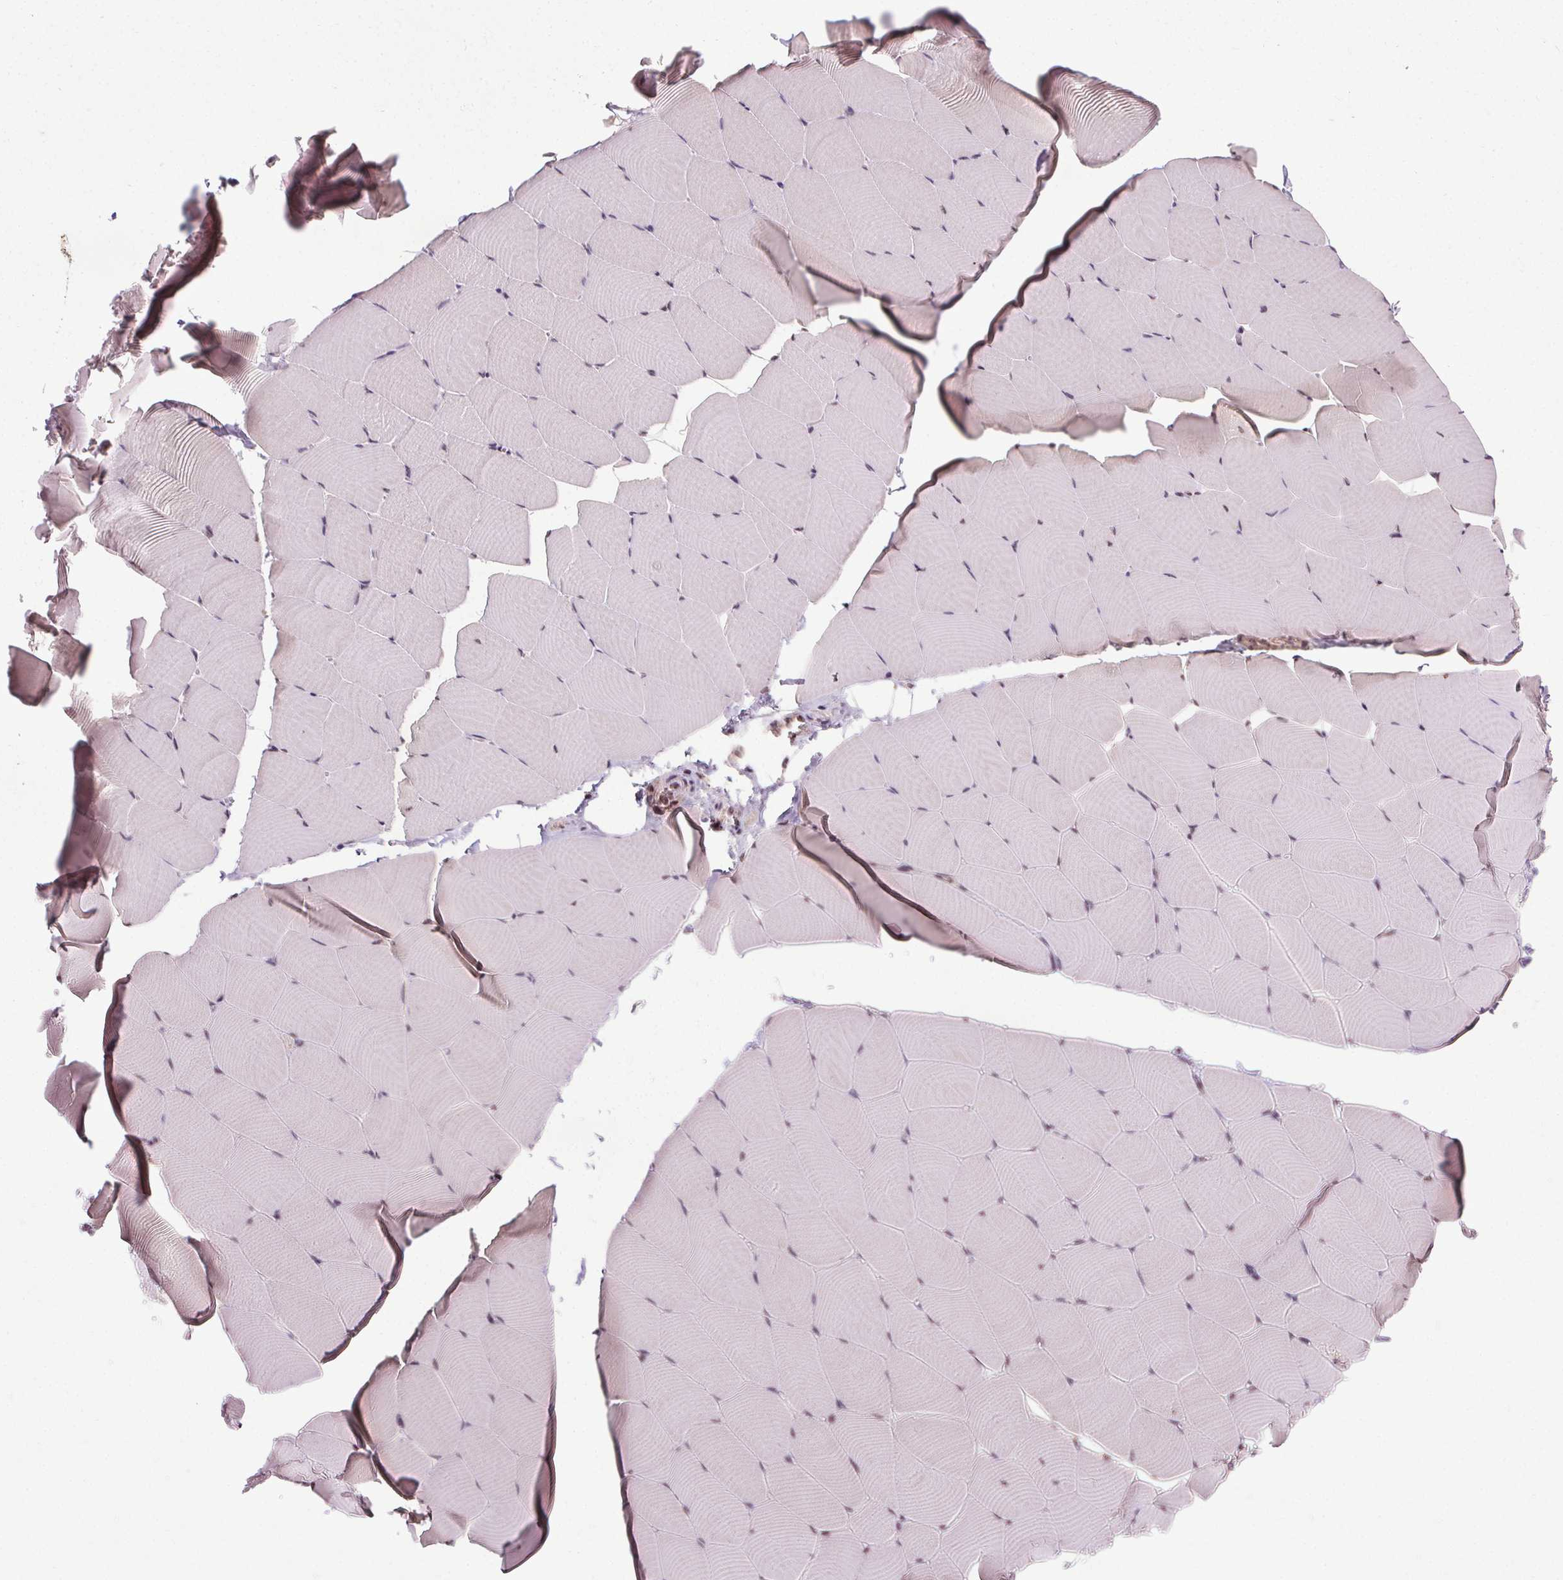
{"staining": {"intensity": "negative", "quantity": "none", "location": "none"}, "tissue": "skeletal muscle", "cell_type": "Myocytes", "image_type": "normal", "snomed": [{"axis": "morphology", "description": "Normal tissue, NOS"}, {"axis": "topography", "description": "Skeletal muscle"}], "caption": "IHC histopathology image of normal skeletal muscle: human skeletal muscle stained with DAB (3,3'-diaminobenzidine) shows no significant protein expression in myocytes.", "gene": "MED6", "patient": {"sex": "male", "age": 25}}